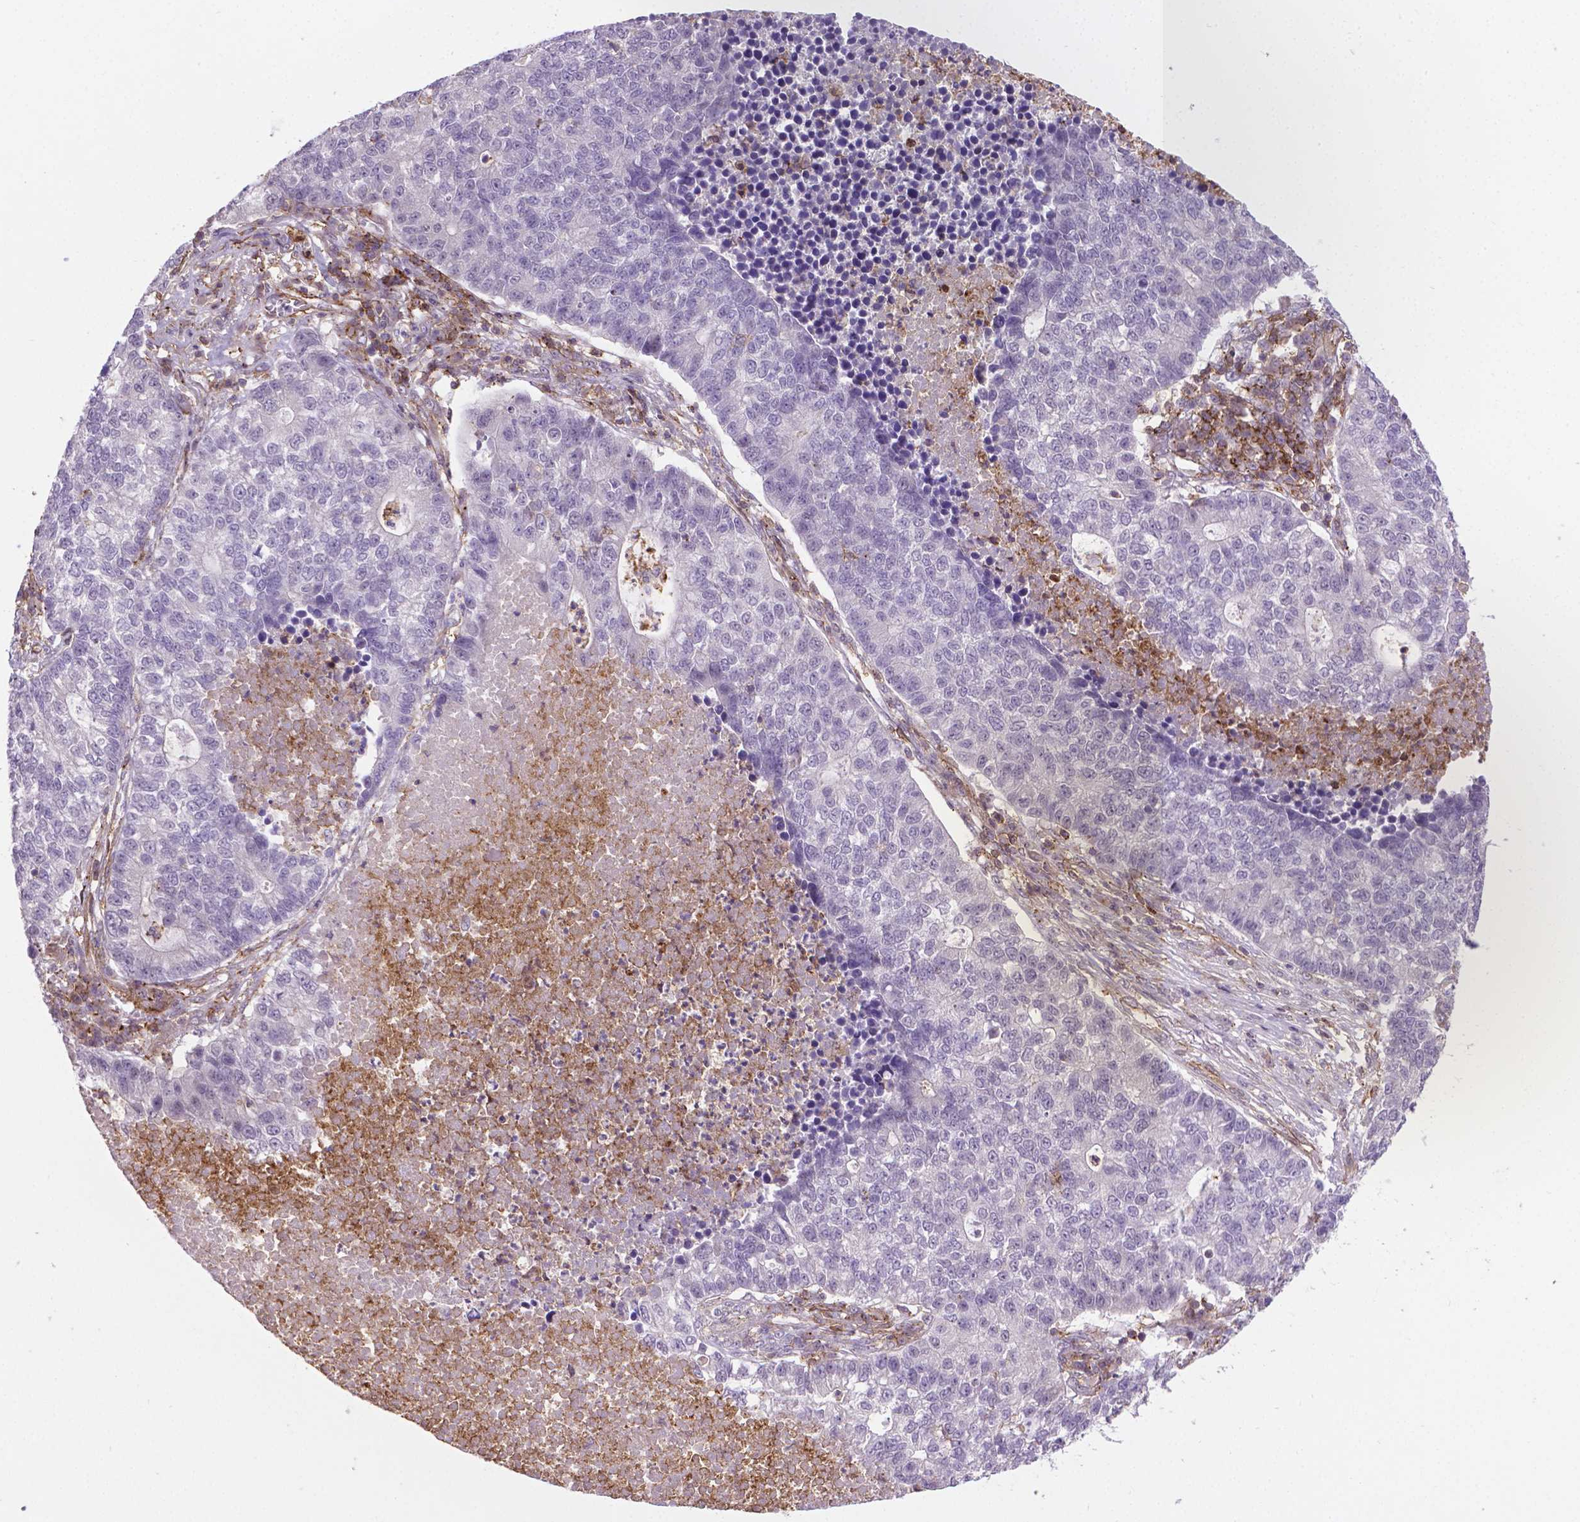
{"staining": {"intensity": "negative", "quantity": "none", "location": "none"}, "tissue": "lung cancer", "cell_type": "Tumor cells", "image_type": "cancer", "snomed": [{"axis": "morphology", "description": "Adenocarcinoma, NOS"}, {"axis": "topography", "description": "Lung"}], "caption": "Human lung adenocarcinoma stained for a protein using IHC reveals no positivity in tumor cells.", "gene": "ACAD10", "patient": {"sex": "male", "age": 57}}